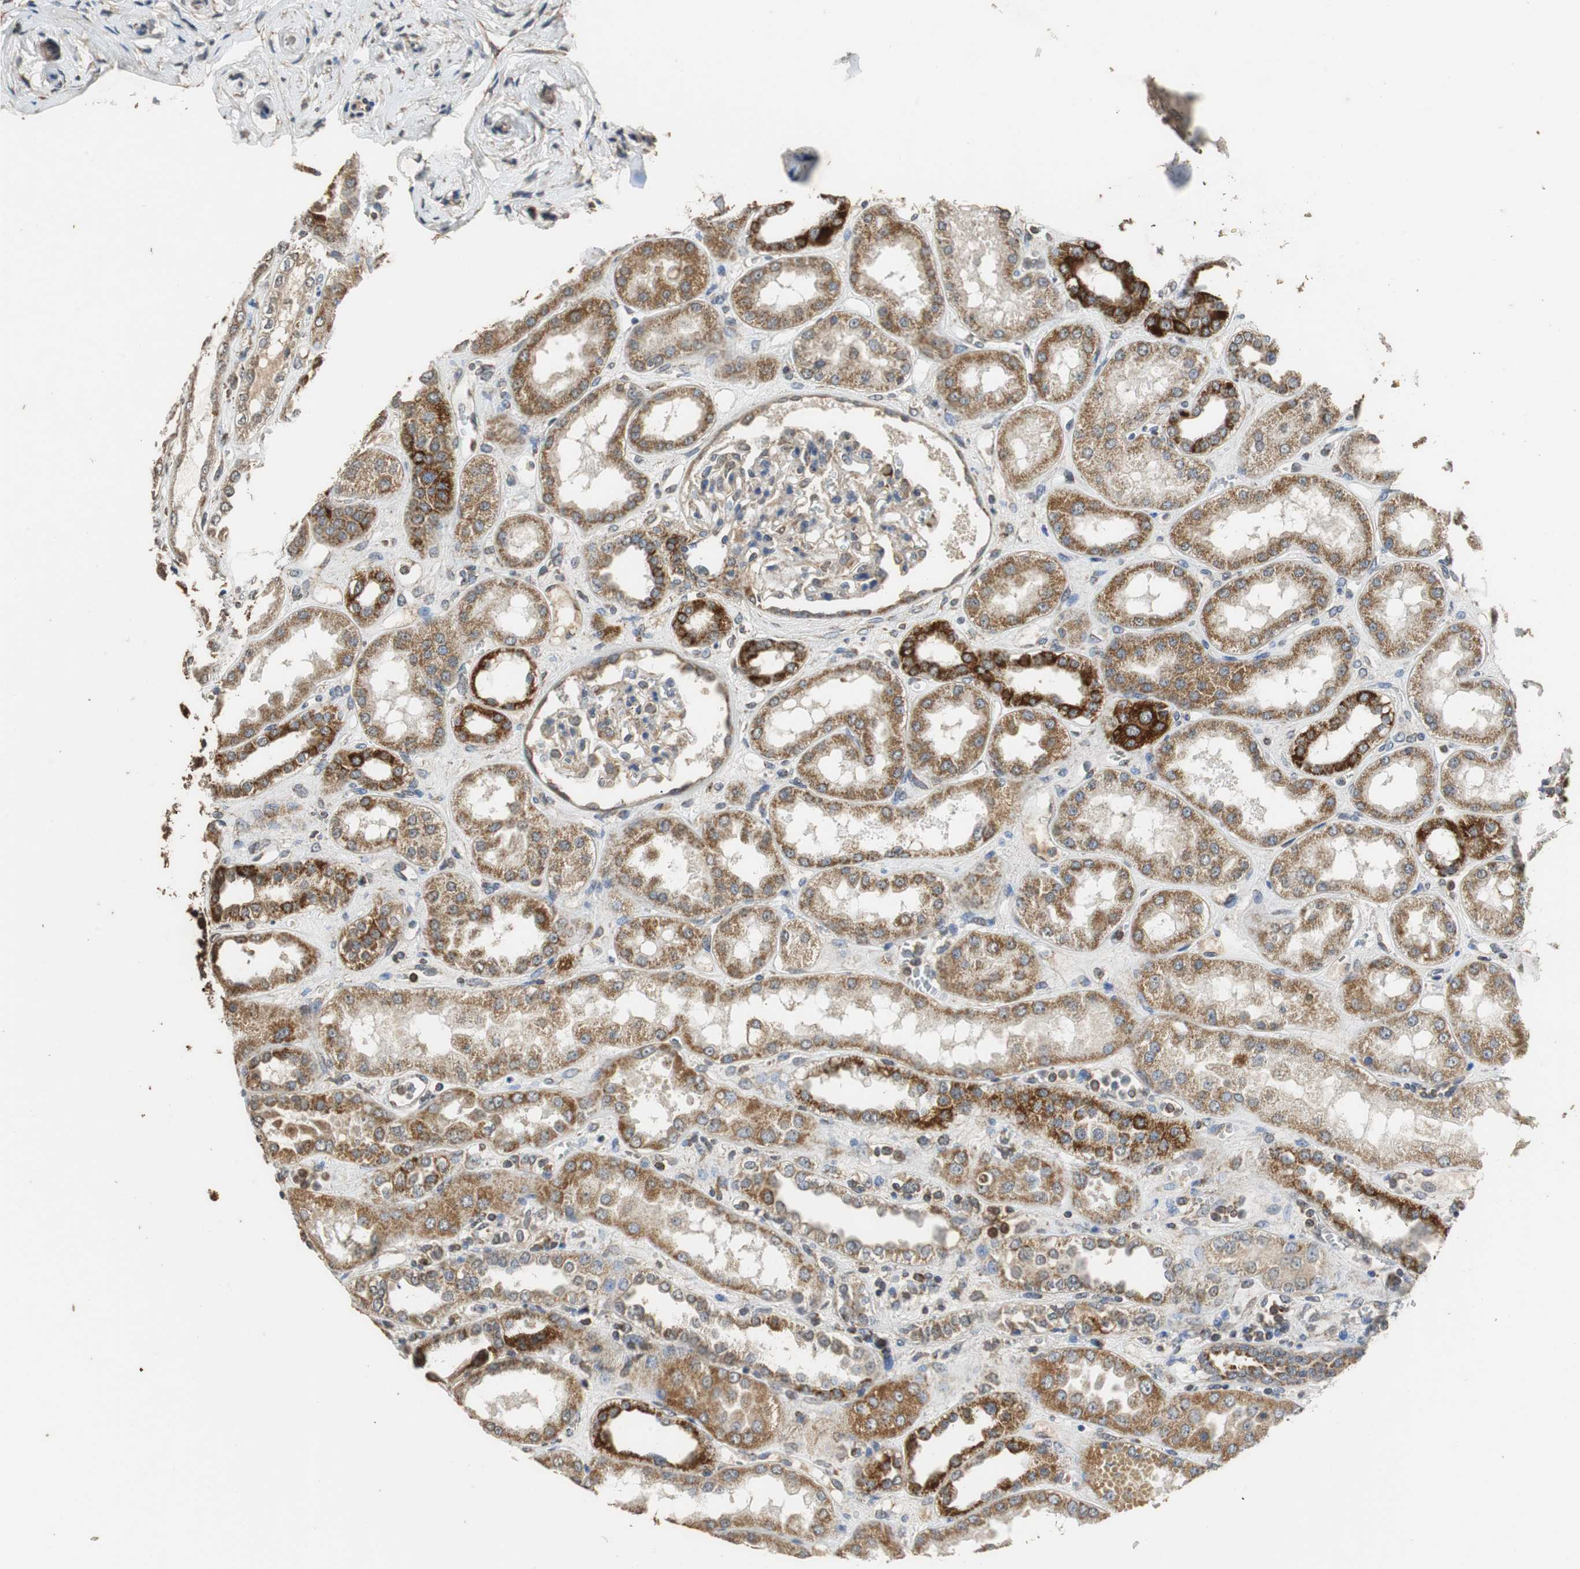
{"staining": {"intensity": "weak", "quantity": "<25%", "location": "cytoplasmic/membranous"}, "tissue": "kidney", "cell_type": "Cells in glomeruli", "image_type": "normal", "snomed": [{"axis": "morphology", "description": "Normal tissue, NOS"}, {"axis": "topography", "description": "Kidney"}], "caption": "Cells in glomeruli show no significant protein positivity in benign kidney.", "gene": "NNT", "patient": {"sex": "male", "age": 59}}